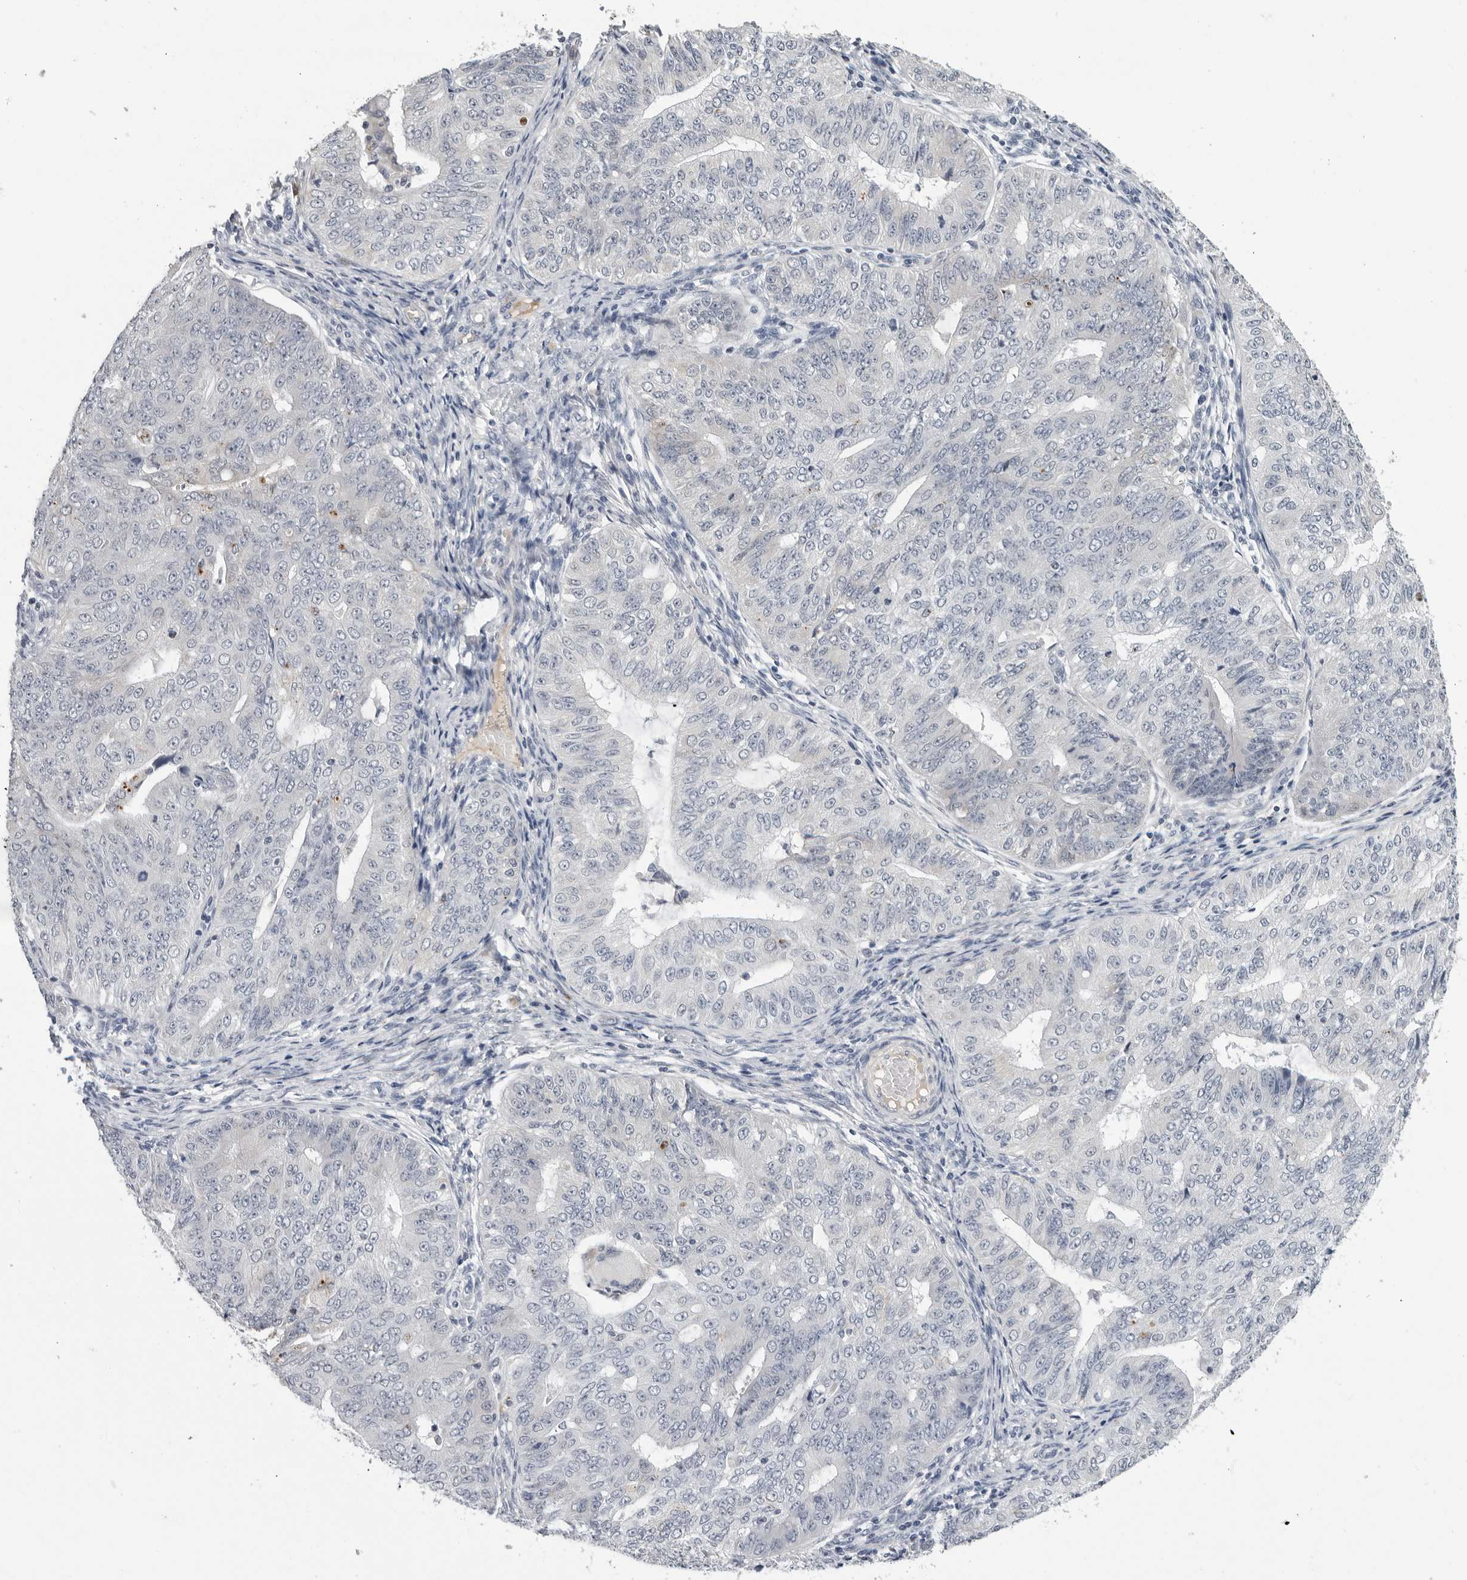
{"staining": {"intensity": "negative", "quantity": "none", "location": "none"}, "tissue": "endometrial cancer", "cell_type": "Tumor cells", "image_type": "cancer", "snomed": [{"axis": "morphology", "description": "Adenocarcinoma, NOS"}, {"axis": "topography", "description": "Endometrium"}], "caption": "An immunohistochemistry photomicrograph of adenocarcinoma (endometrial) is shown. There is no staining in tumor cells of adenocarcinoma (endometrial).", "gene": "ZNF502", "patient": {"sex": "female", "age": 32}}